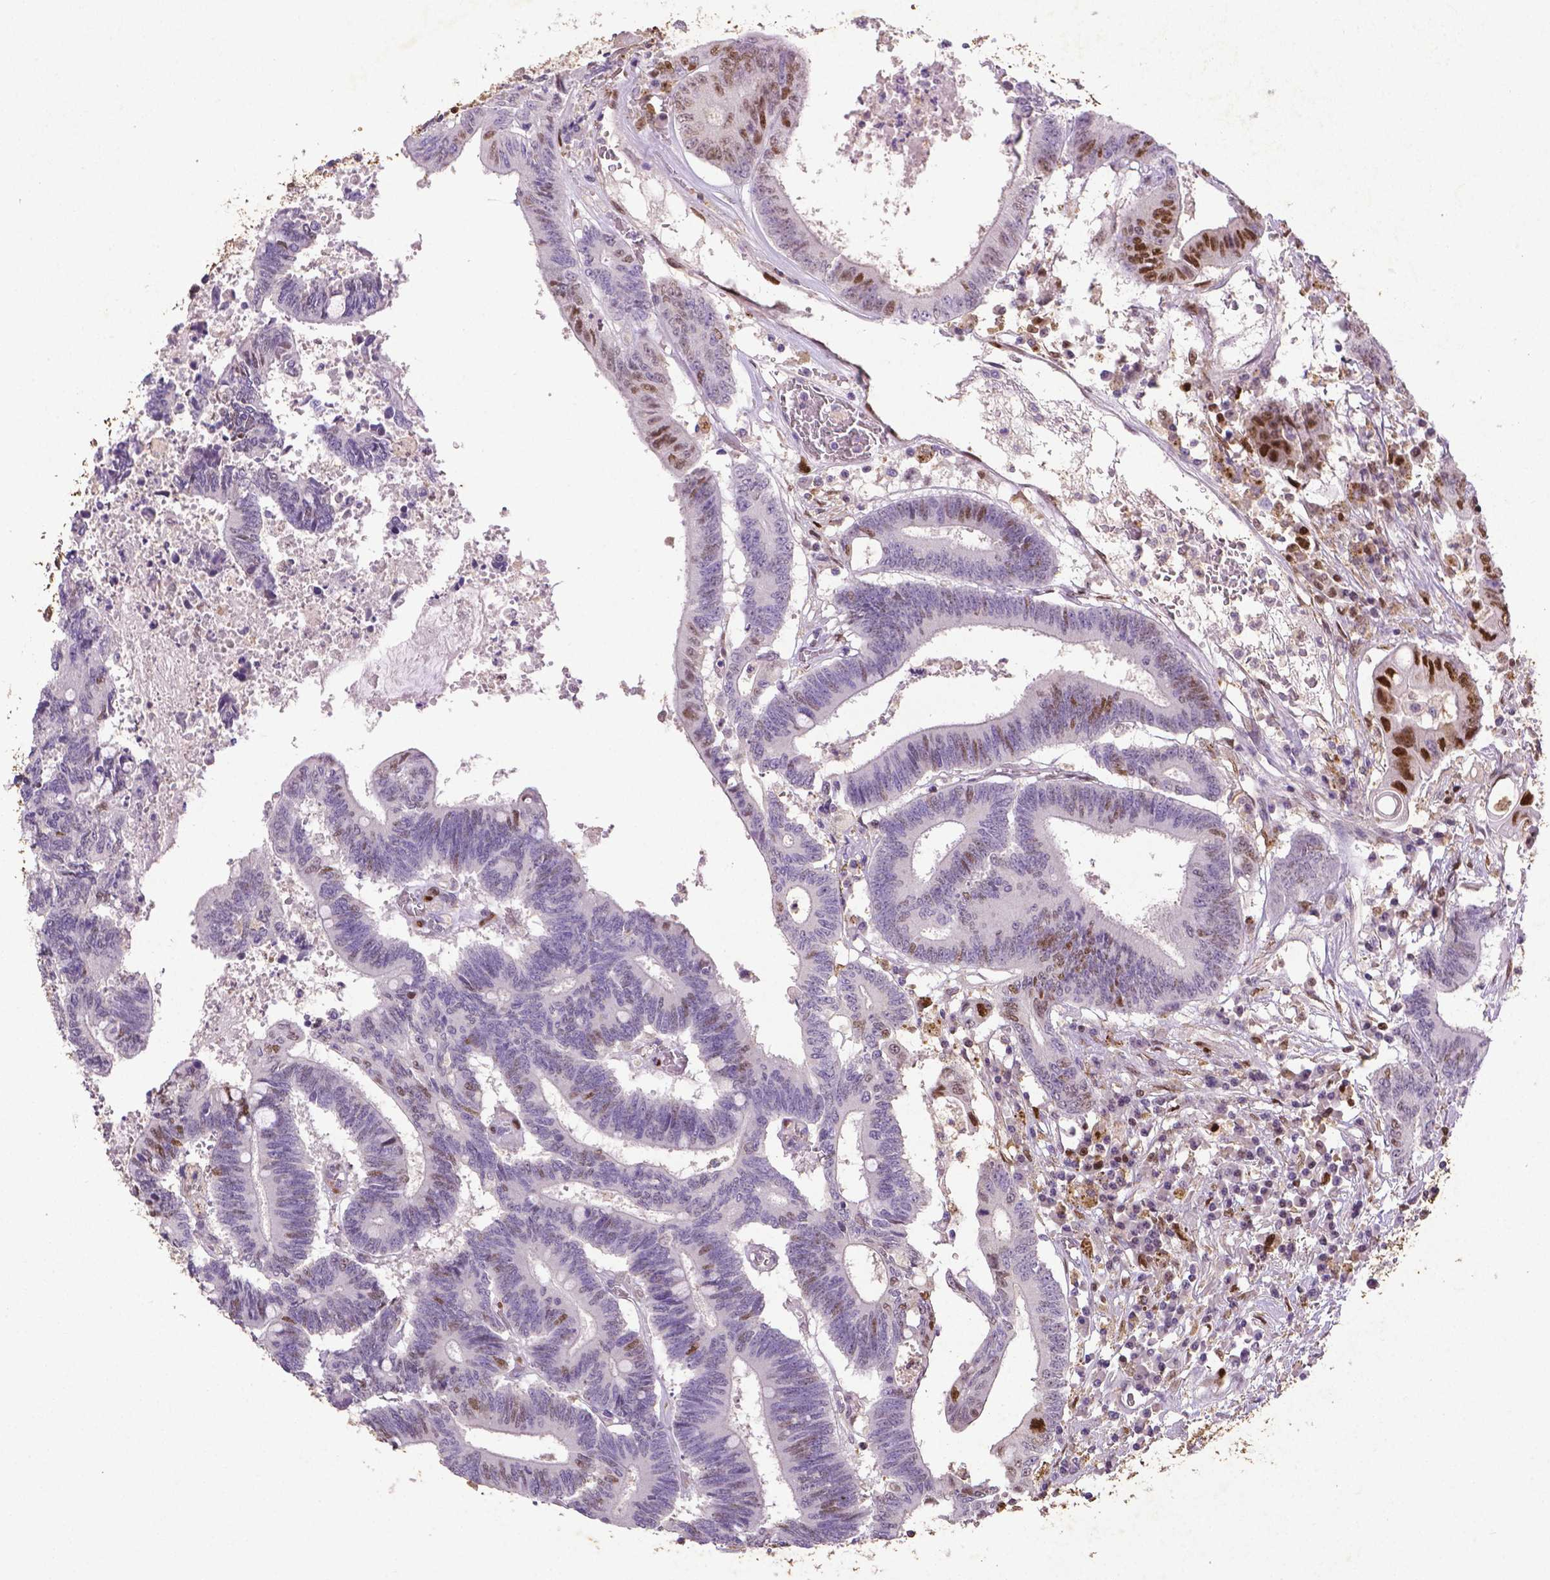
{"staining": {"intensity": "moderate", "quantity": "<25%", "location": "nuclear"}, "tissue": "colorectal cancer", "cell_type": "Tumor cells", "image_type": "cancer", "snomed": [{"axis": "morphology", "description": "Adenocarcinoma, NOS"}, {"axis": "topography", "description": "Rectum"}], "caption": "Adenocarcinoma (colorectal) tissue shows moderate nuclear expression in approximately <25% of tumor cells, visualized by immunohistochemistry.", "gene": "CDKN1A", "patient": {"sex": "male", "age": 54}}